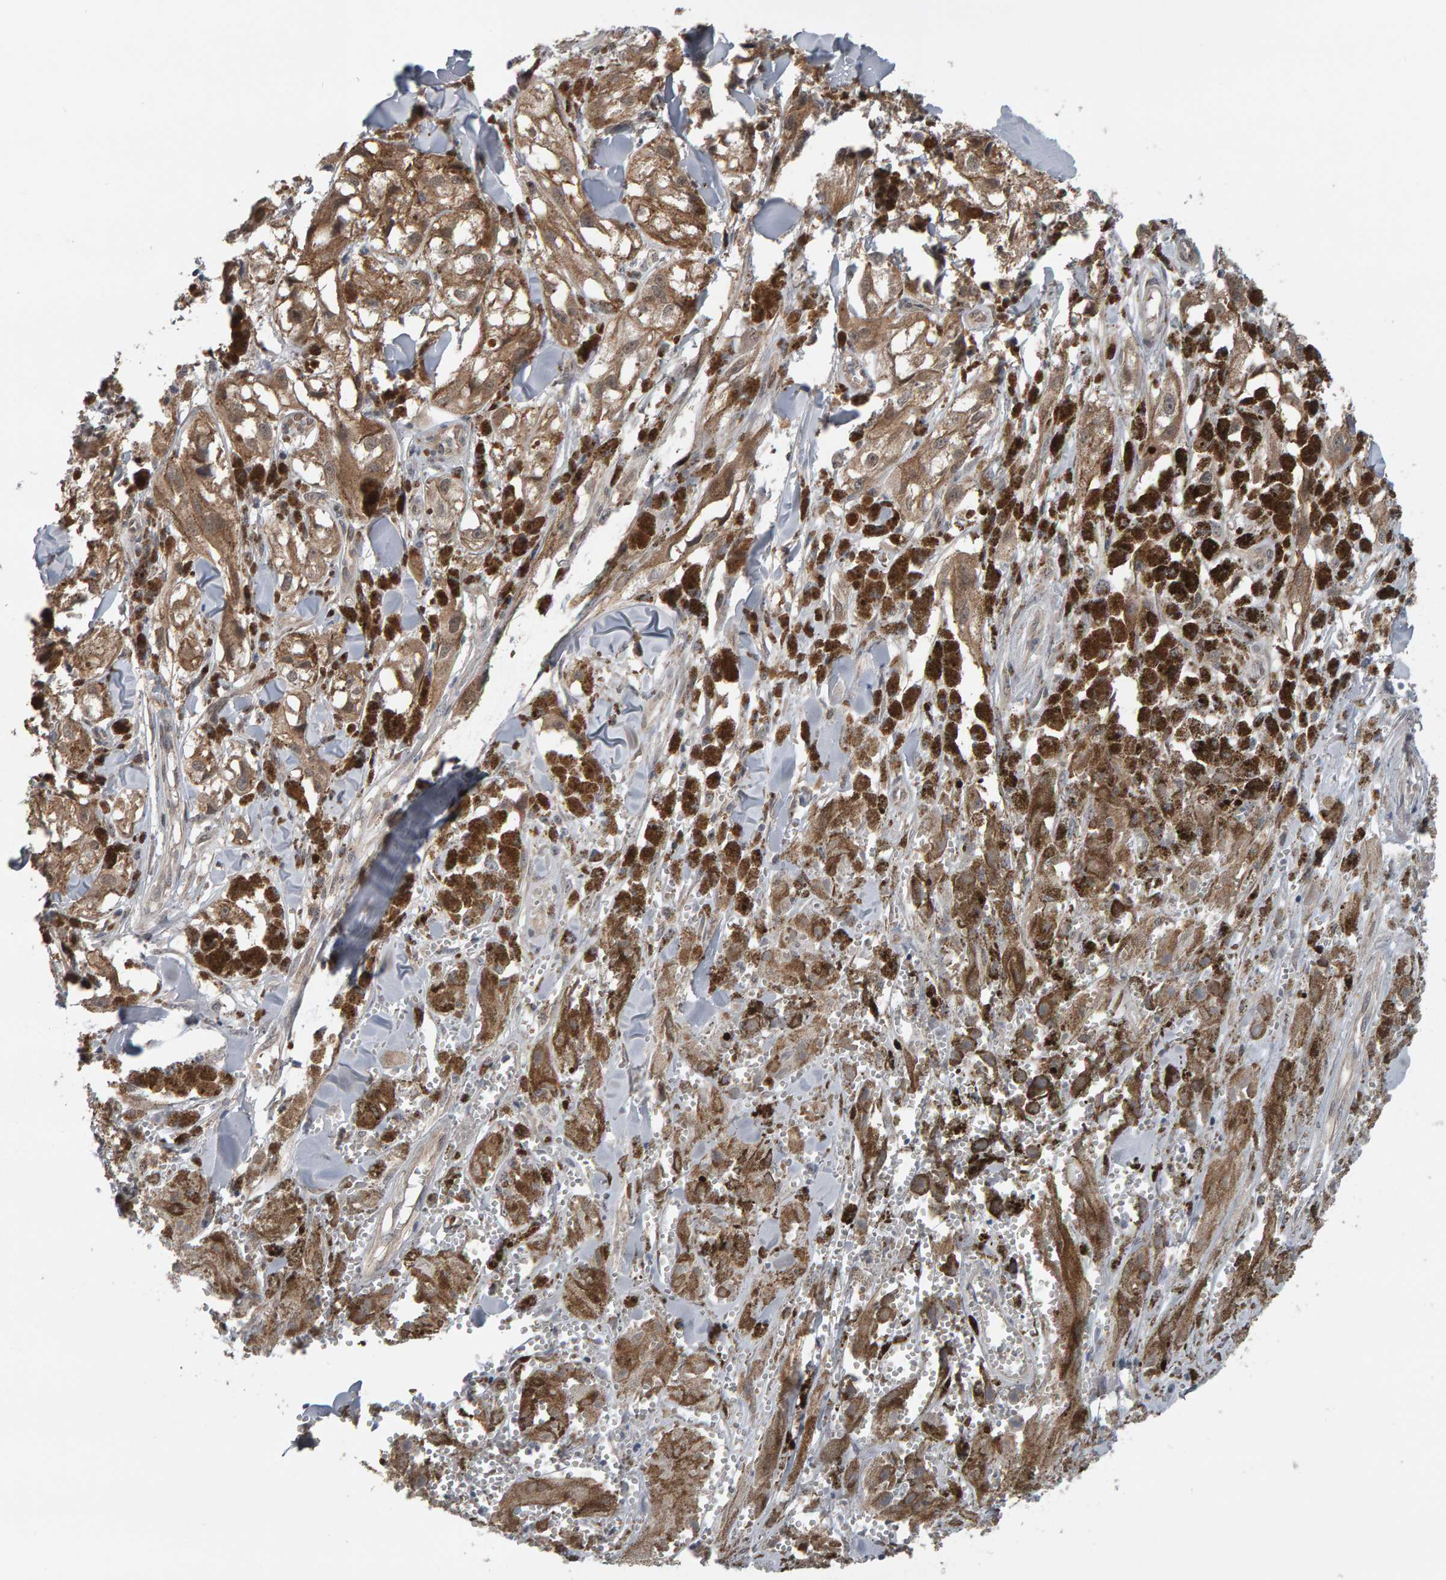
{"staining": {"intensity": "weak", "quantity": ">75%", "location": "cytoplasmic/membranous"}, "tissue": "melanoma", "cell_type": "Tumor cells", "image_type": "cancer", "snomed": [{"axis": "morphology", "description": "Malignant melanoma, NOS"}, {"axis": "topography", "description": "Skin"}], "caption": "Tumor cells demonstrate low levels of weak cytoplasmic/membranous positivity in about >75% of cells in human malignant melanoma.", "gene": "COASY", "patient": {"sex": "male", "age": 88}}